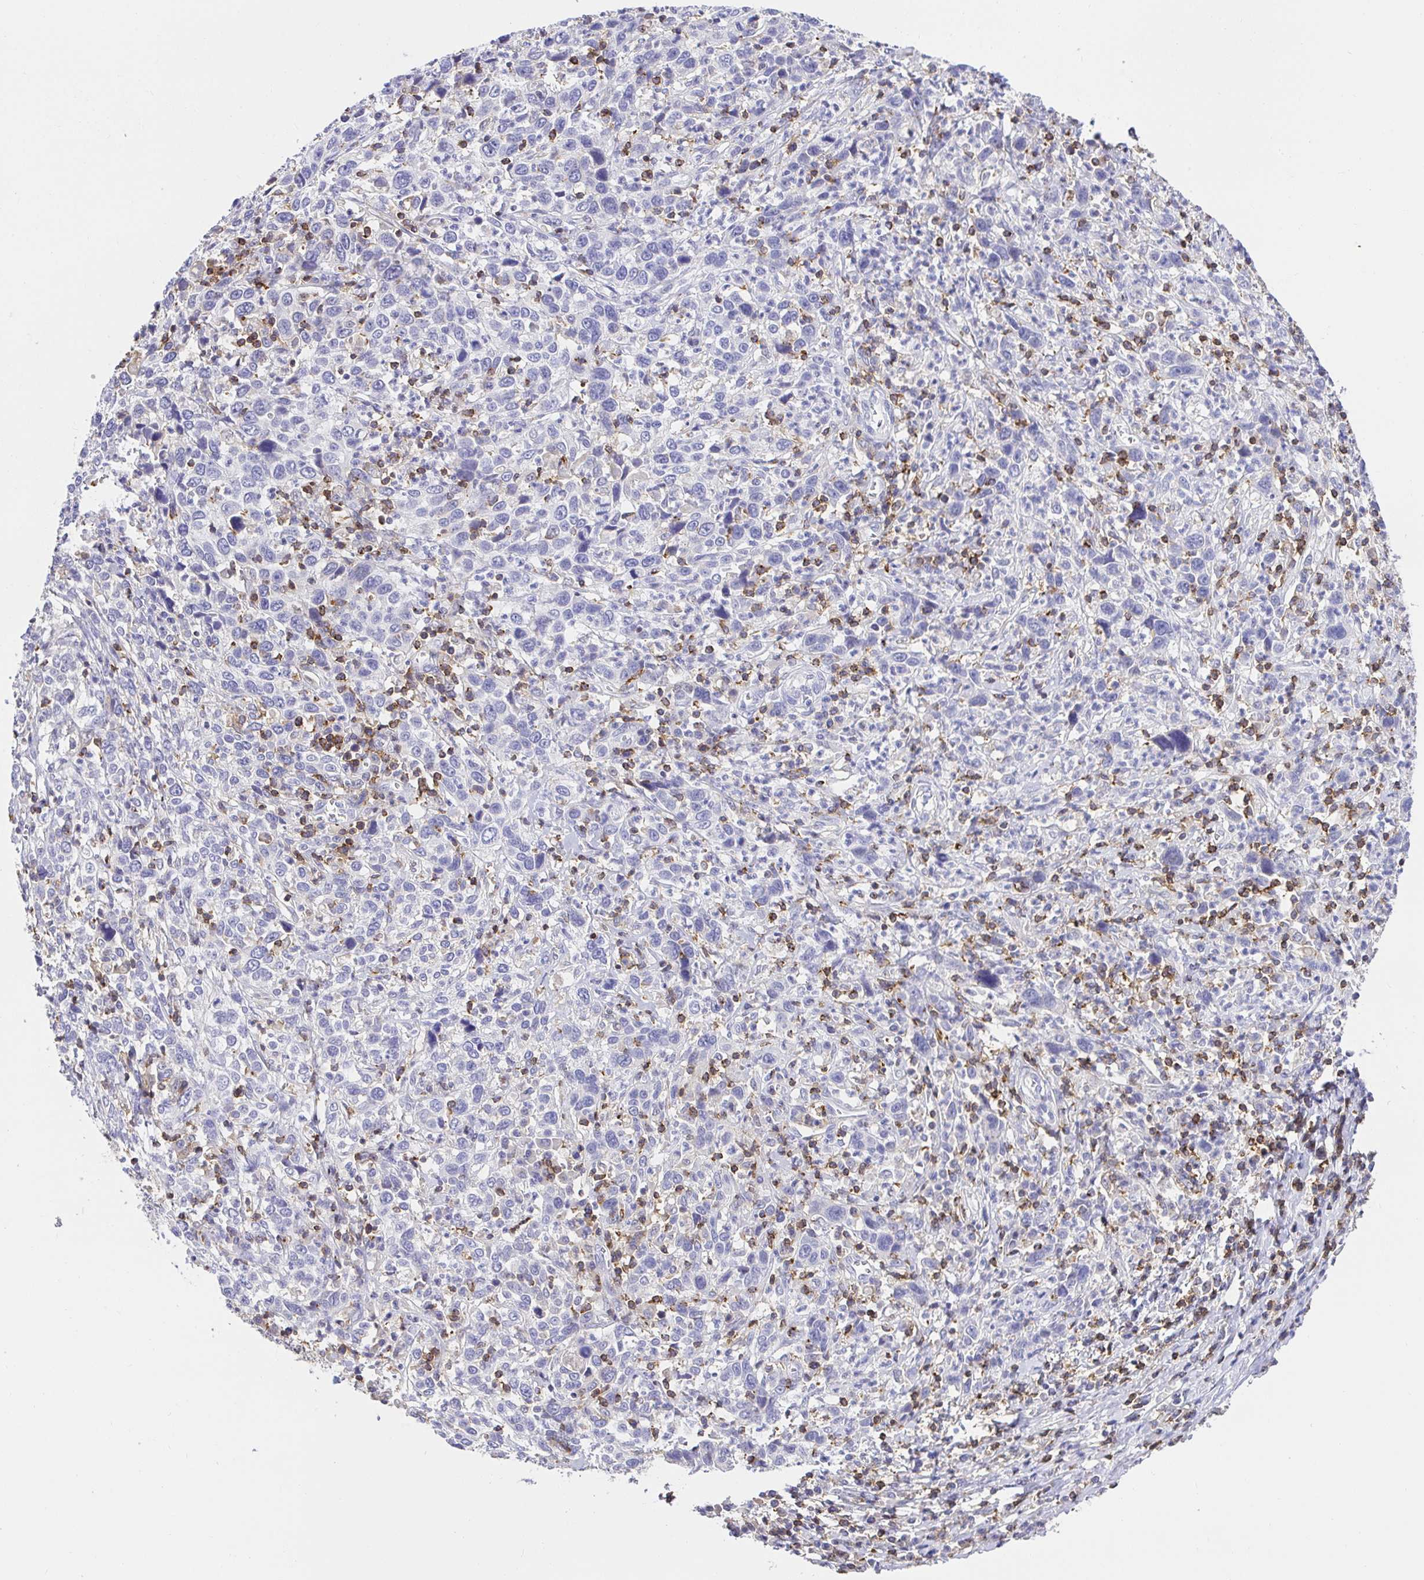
{"staining": {"intensity": "negative", "quantity": "none", "location": "none"}, "tissue": "cervical cancer", "cell_type": "Tumor cells", "image_type": "cancer", "snomed": [{"axis": "morphology", "description": "Squamous cell carcinoma, NOS"}, {"axis": "topography", "description": "Cervix"}], "caption": "Immunohistochemical staining of cervical cancer (squamous cell carcinoma) displays no significant staining in tumor cells. (Stains: DAB immunohistochemistry with hematoxylin counter stain, Microscopy: brightfield microscopy at high magnification).", "gene": "SKAP1", "patient": {"sex": "female", "age": 46}}